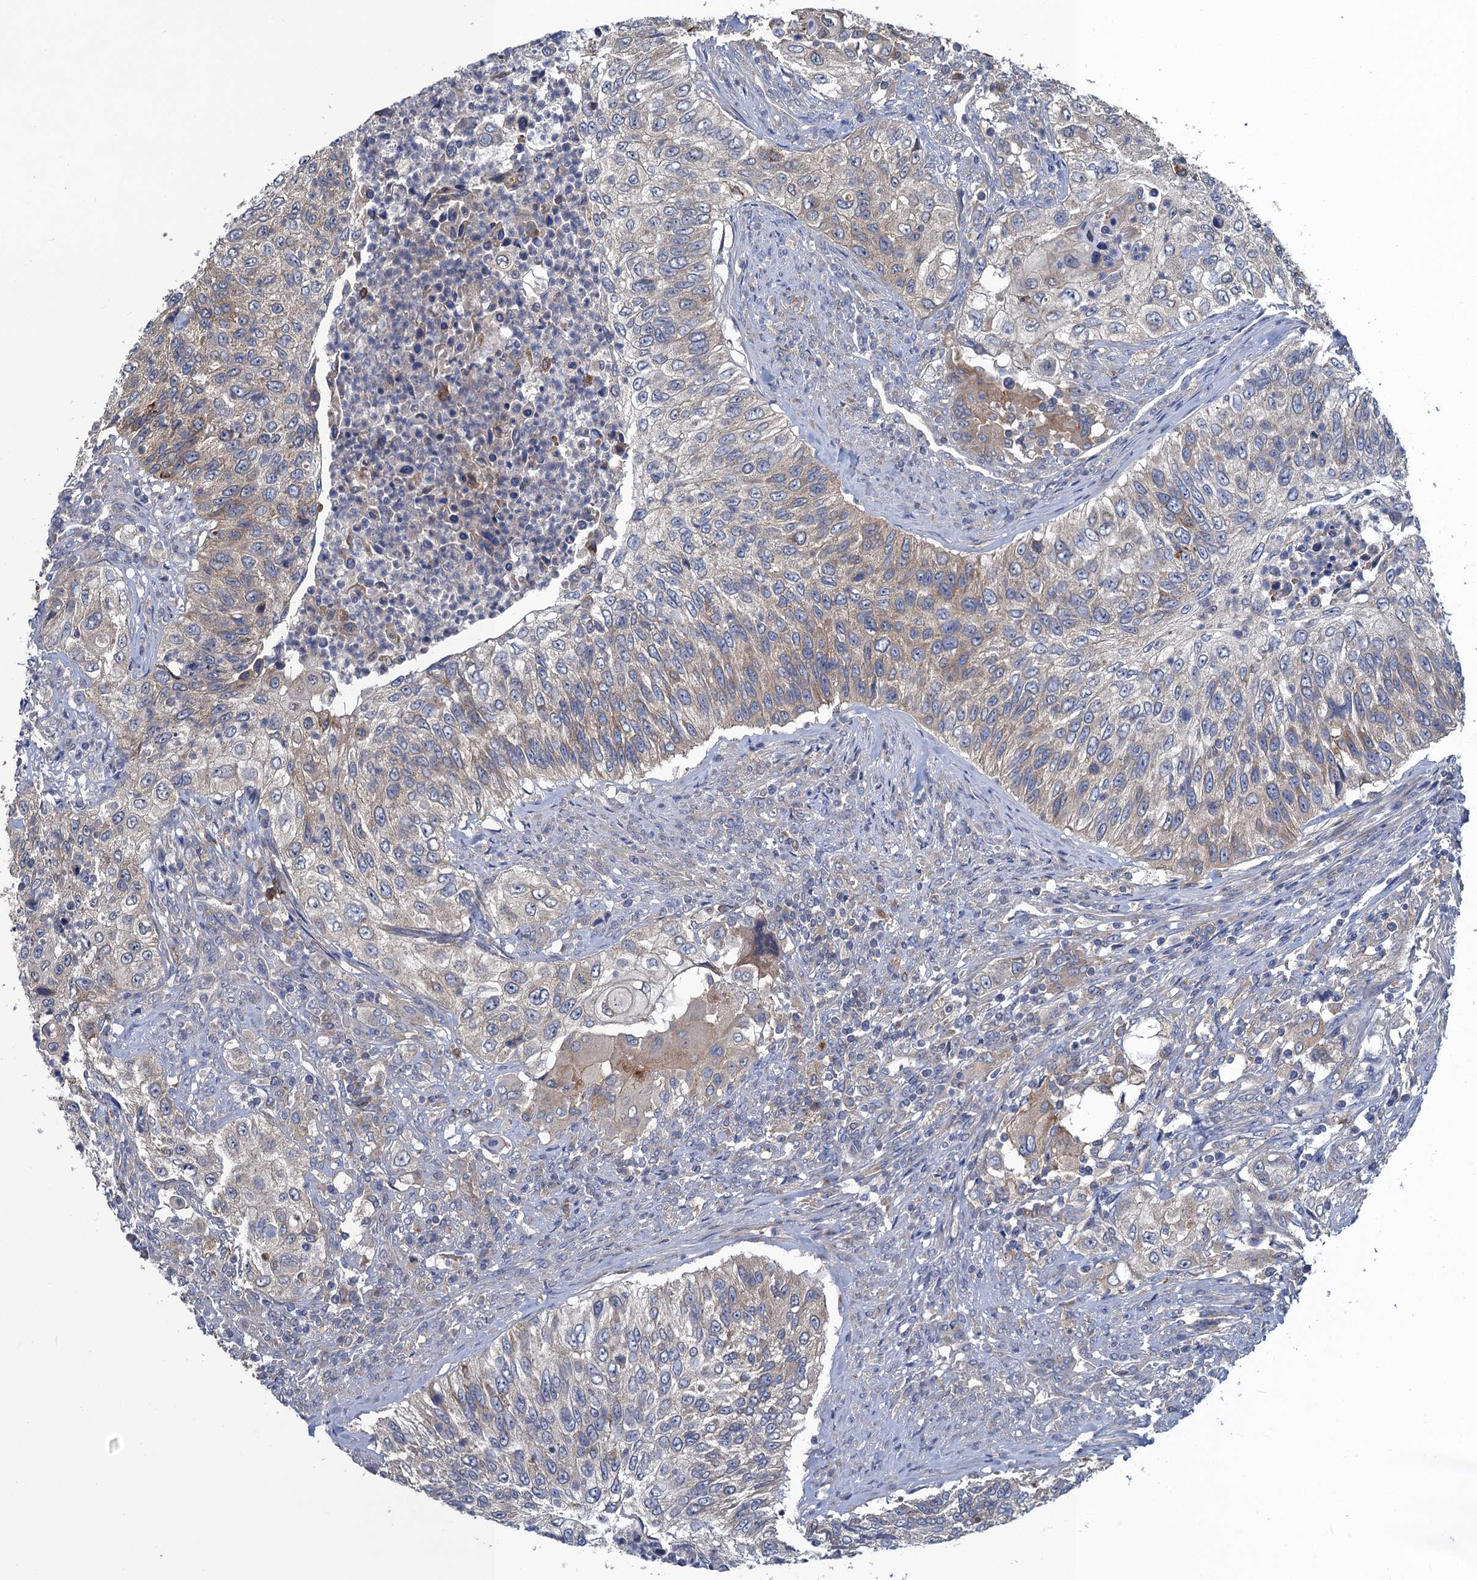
{"staining": {"intensity": "weak", "quantity": "<25%", "location": "cytoplasmic/membranous"}, "tissue": "urothelial cancer", "cell_type": "Tumor cells", "image_type": "cancer", "snomed": [{"axis": "morphology", "description": "Urothelial carcinoma, High grade"}, {"axis": "topography", "description": "Urinary bladder"}], "caption": "Photomicrograph shows no protein staining in tumor cells of high-grade urothelial carcinoma tissue.", "gene": "SNAP29", "patient": {"sex": "female", "age": 60}}